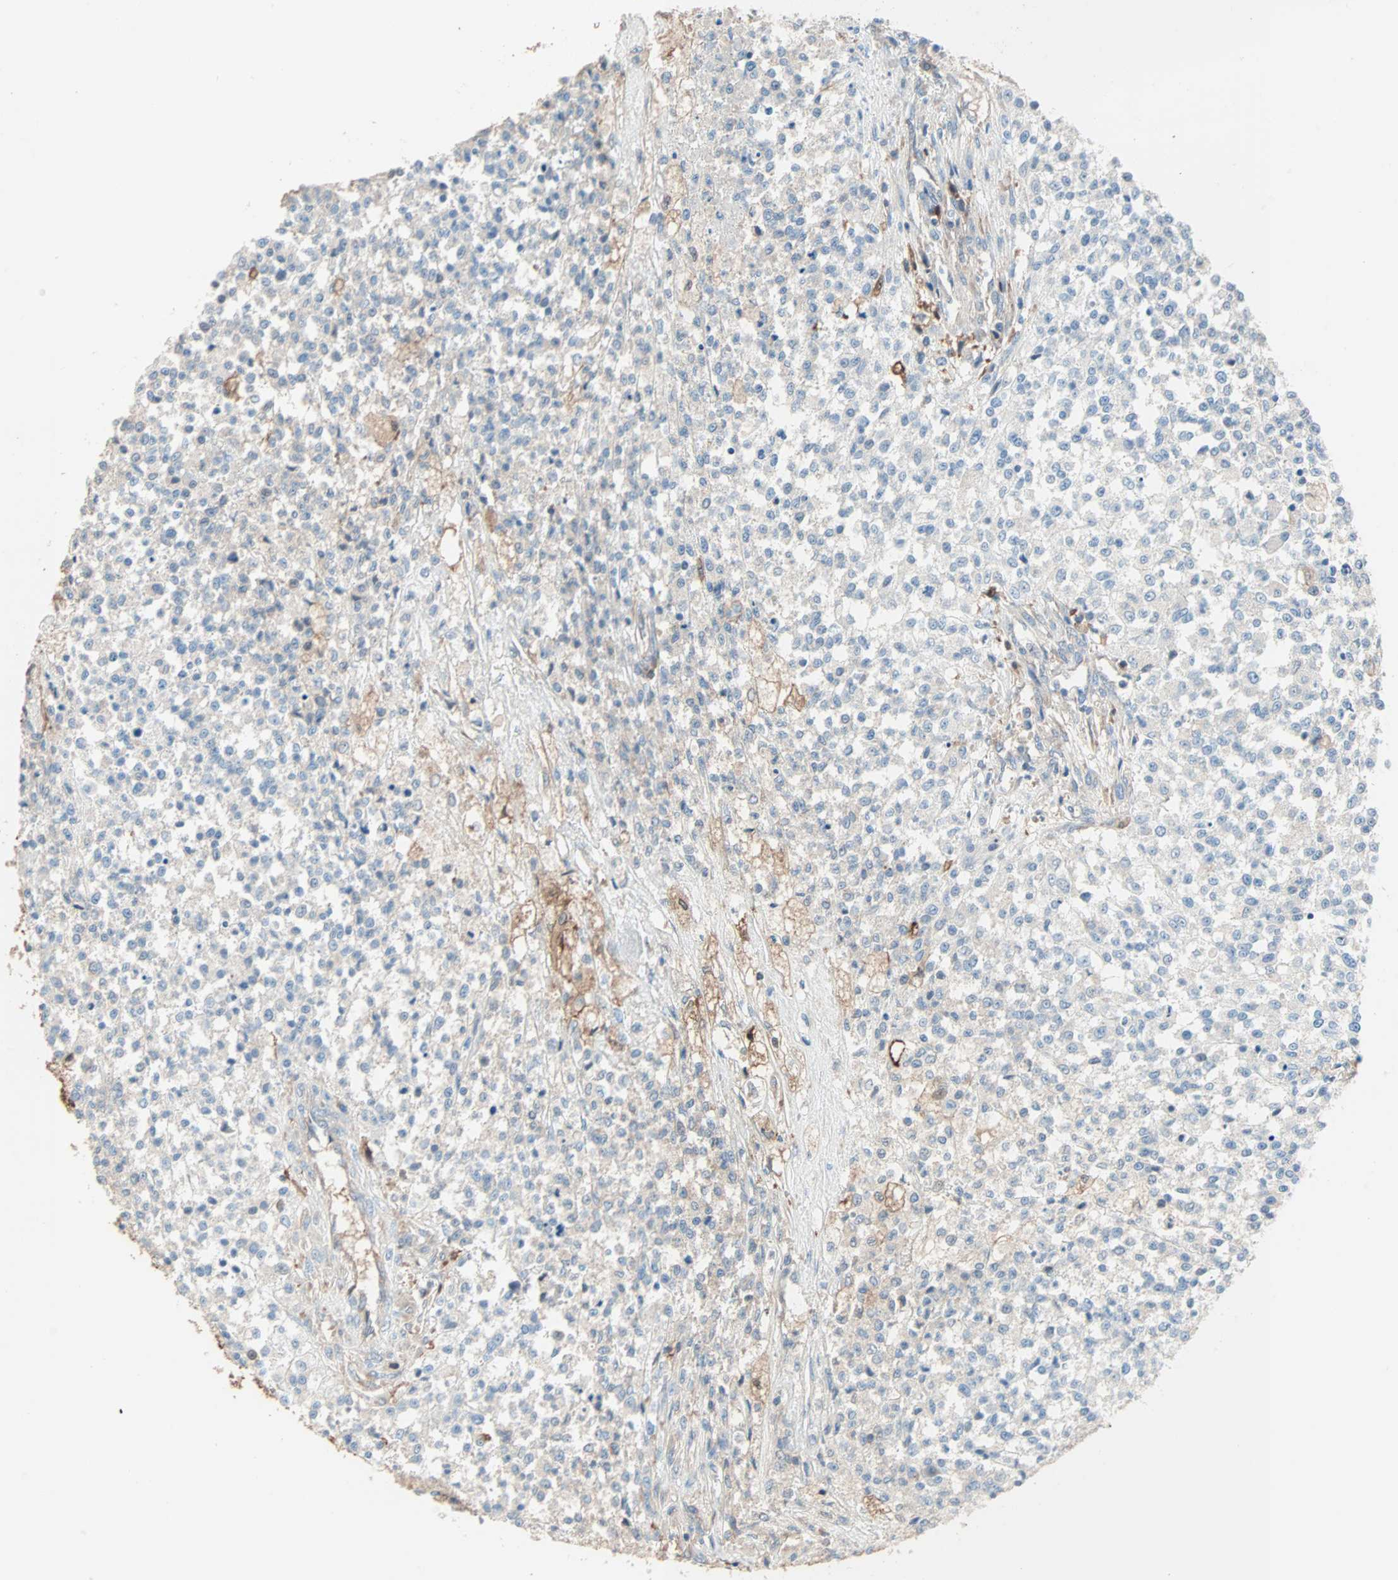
{"staining": {"intensity": "negative", "quantity": "none", "location": "none"}, "tissue": "testis cancer", "cell_type": "Tumor cells", "image_type": "cancer", "snomed": [{"axis": "morphology", "description": "Seminoma, NOS"}, {"axis": "topography", "description": "Testis"}], "caption": "Tumor cells show no significant expression in seminoma (testis). (DAB immunohistochemistry (IHC) with hematoxylin counter stain).", "gene": "PRDX1", "patient": {"sex": "male", "age": 59}}